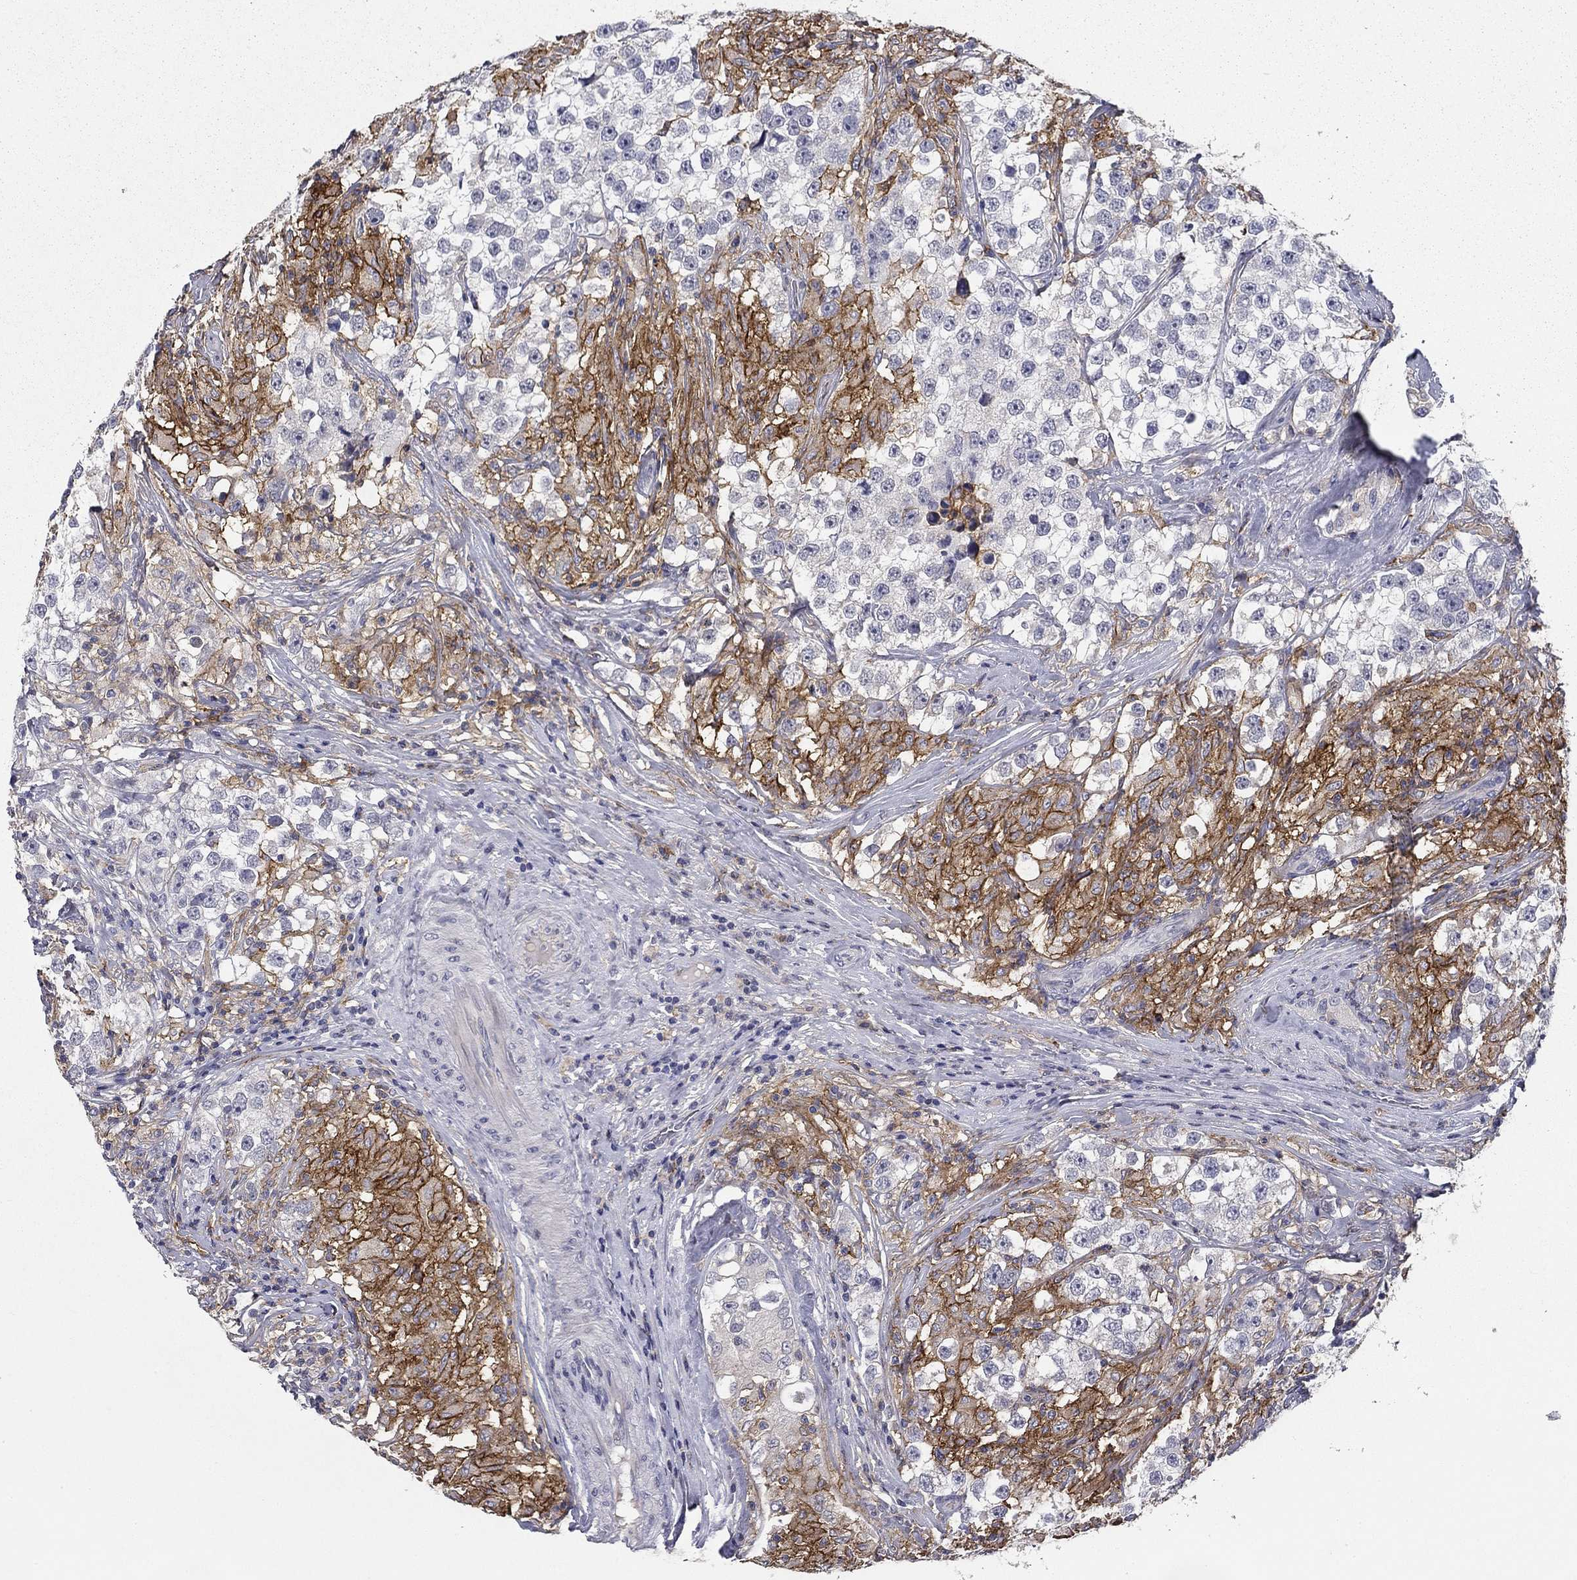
{"staining": {"intensity": "strong", "quantity": "<25%", "location": "cytoplasmic/membranous"}, "tissue": "testis cancer", "cell_type": "Tumor cells", "image_type": "cancer", "snomed": [{"axis": "morphology", "description": "Seminoma, NOS"}, {"axis": "topography", "description": "Testis"}], "caption": "Strong cytoplasmic/membranous expression for a protein is identified in approximately <25% of tumor cells of seminoma (testis) using IHC.", "gene": "CD274", "patient": {"sex": "male", "age": 46}}